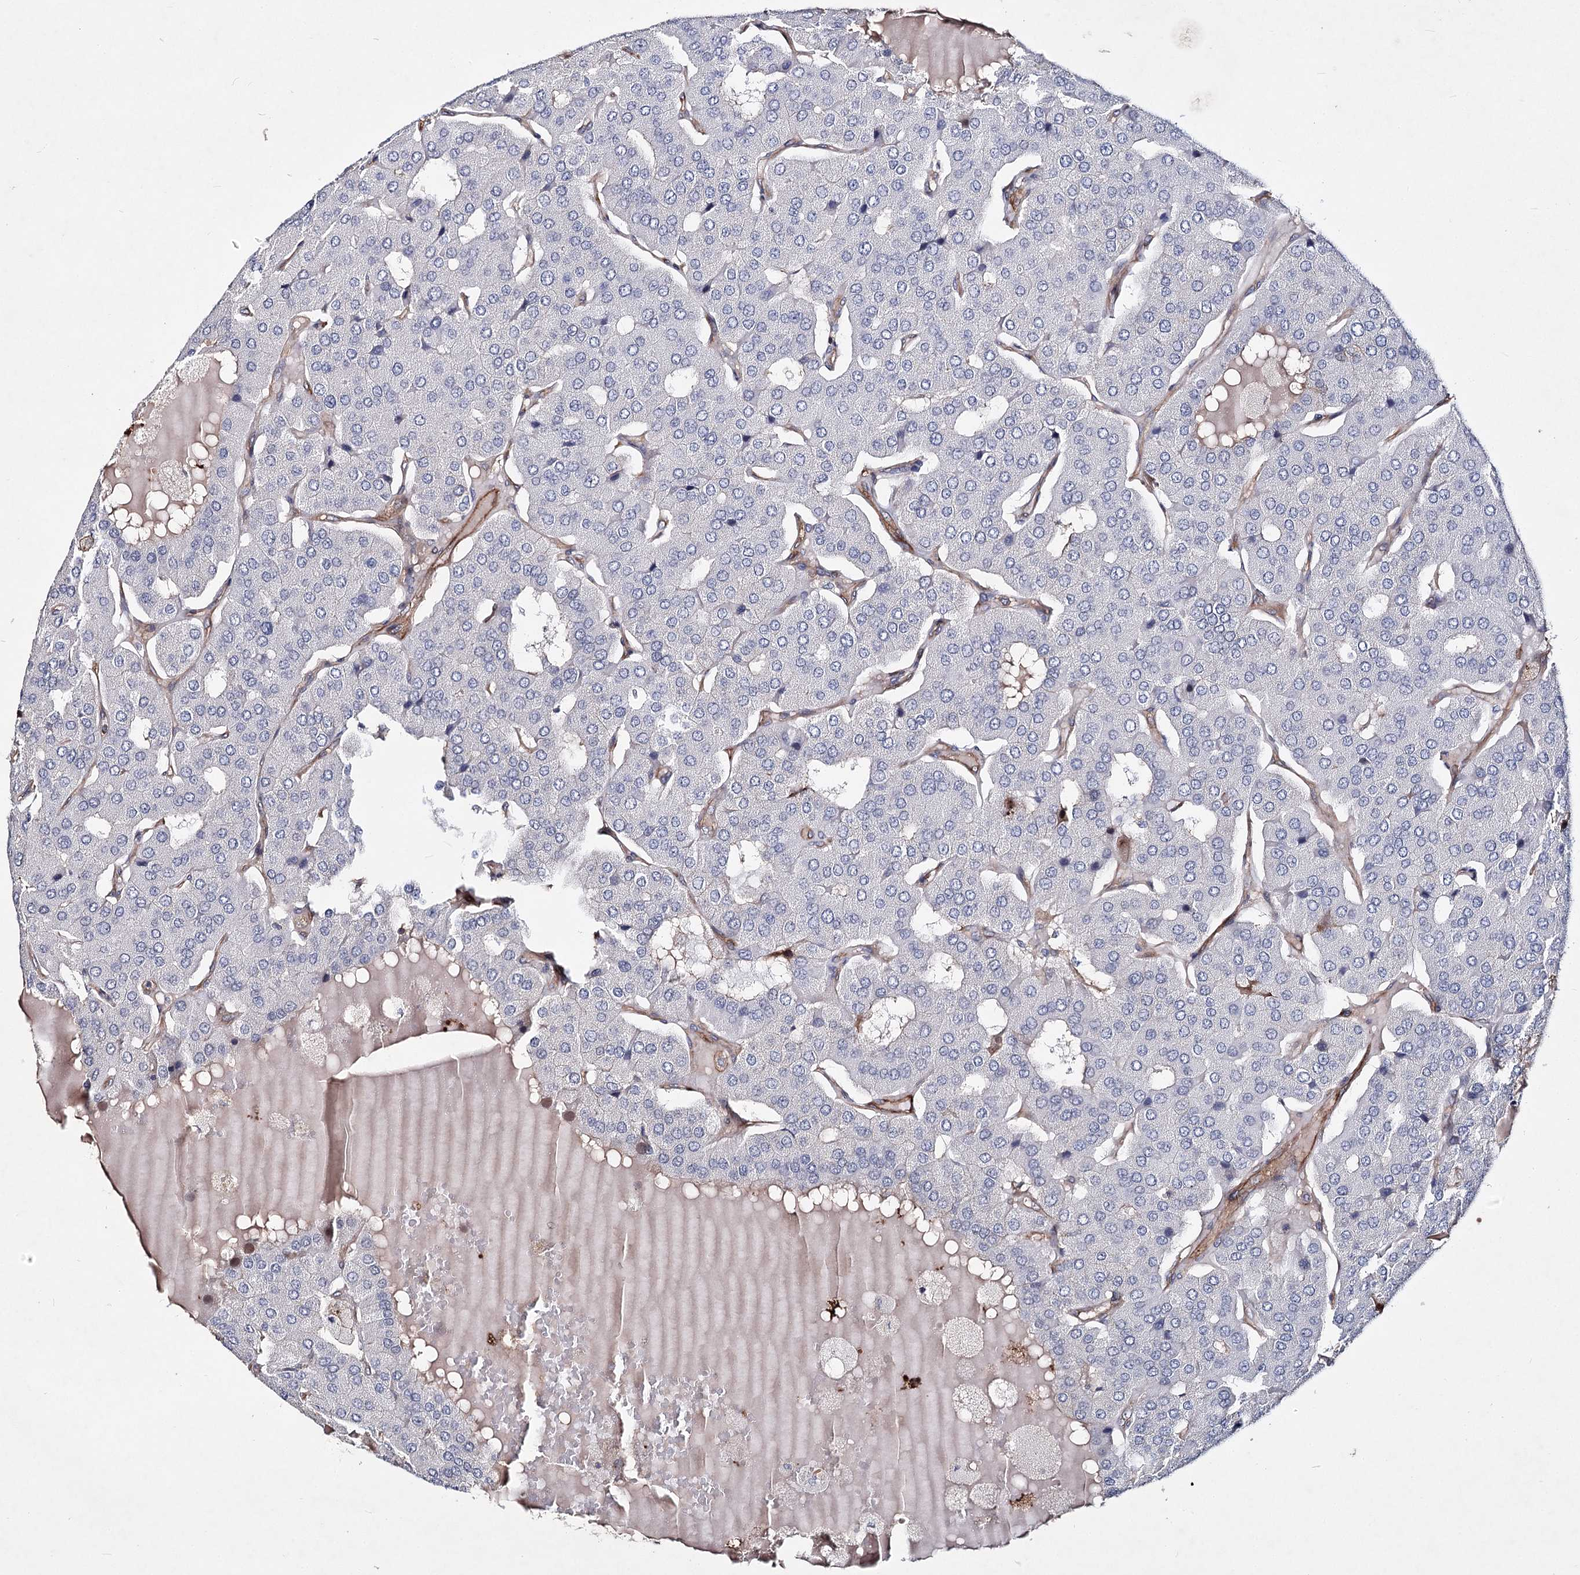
{"staining": {"intensity": "negative", "quantity": "none", "location": "none"}, "tissue": "parathyroid gland", "cell_type": "Glandular cells", "image_type": "normal", "snomed": [{"axis": "morphology", "description": "Normal tissue, NOS"}, {"axis": "morphology", "description": "Adenoma, NOS"}, {"axis": "topography", "description": "Parathyroid gland"}], "caption": "A micrograph of human parathyroid gland is negative for staining in glandular cells. The staining was performed using DAB (3,3'-diaminobenzidine) to visualize the protein expression in brown, while the nuclei were stained in blue with hematoxylin (Magnification: 20x).", "gene": "TMEM218", "patient": {"sex": "female", "age": 86}}